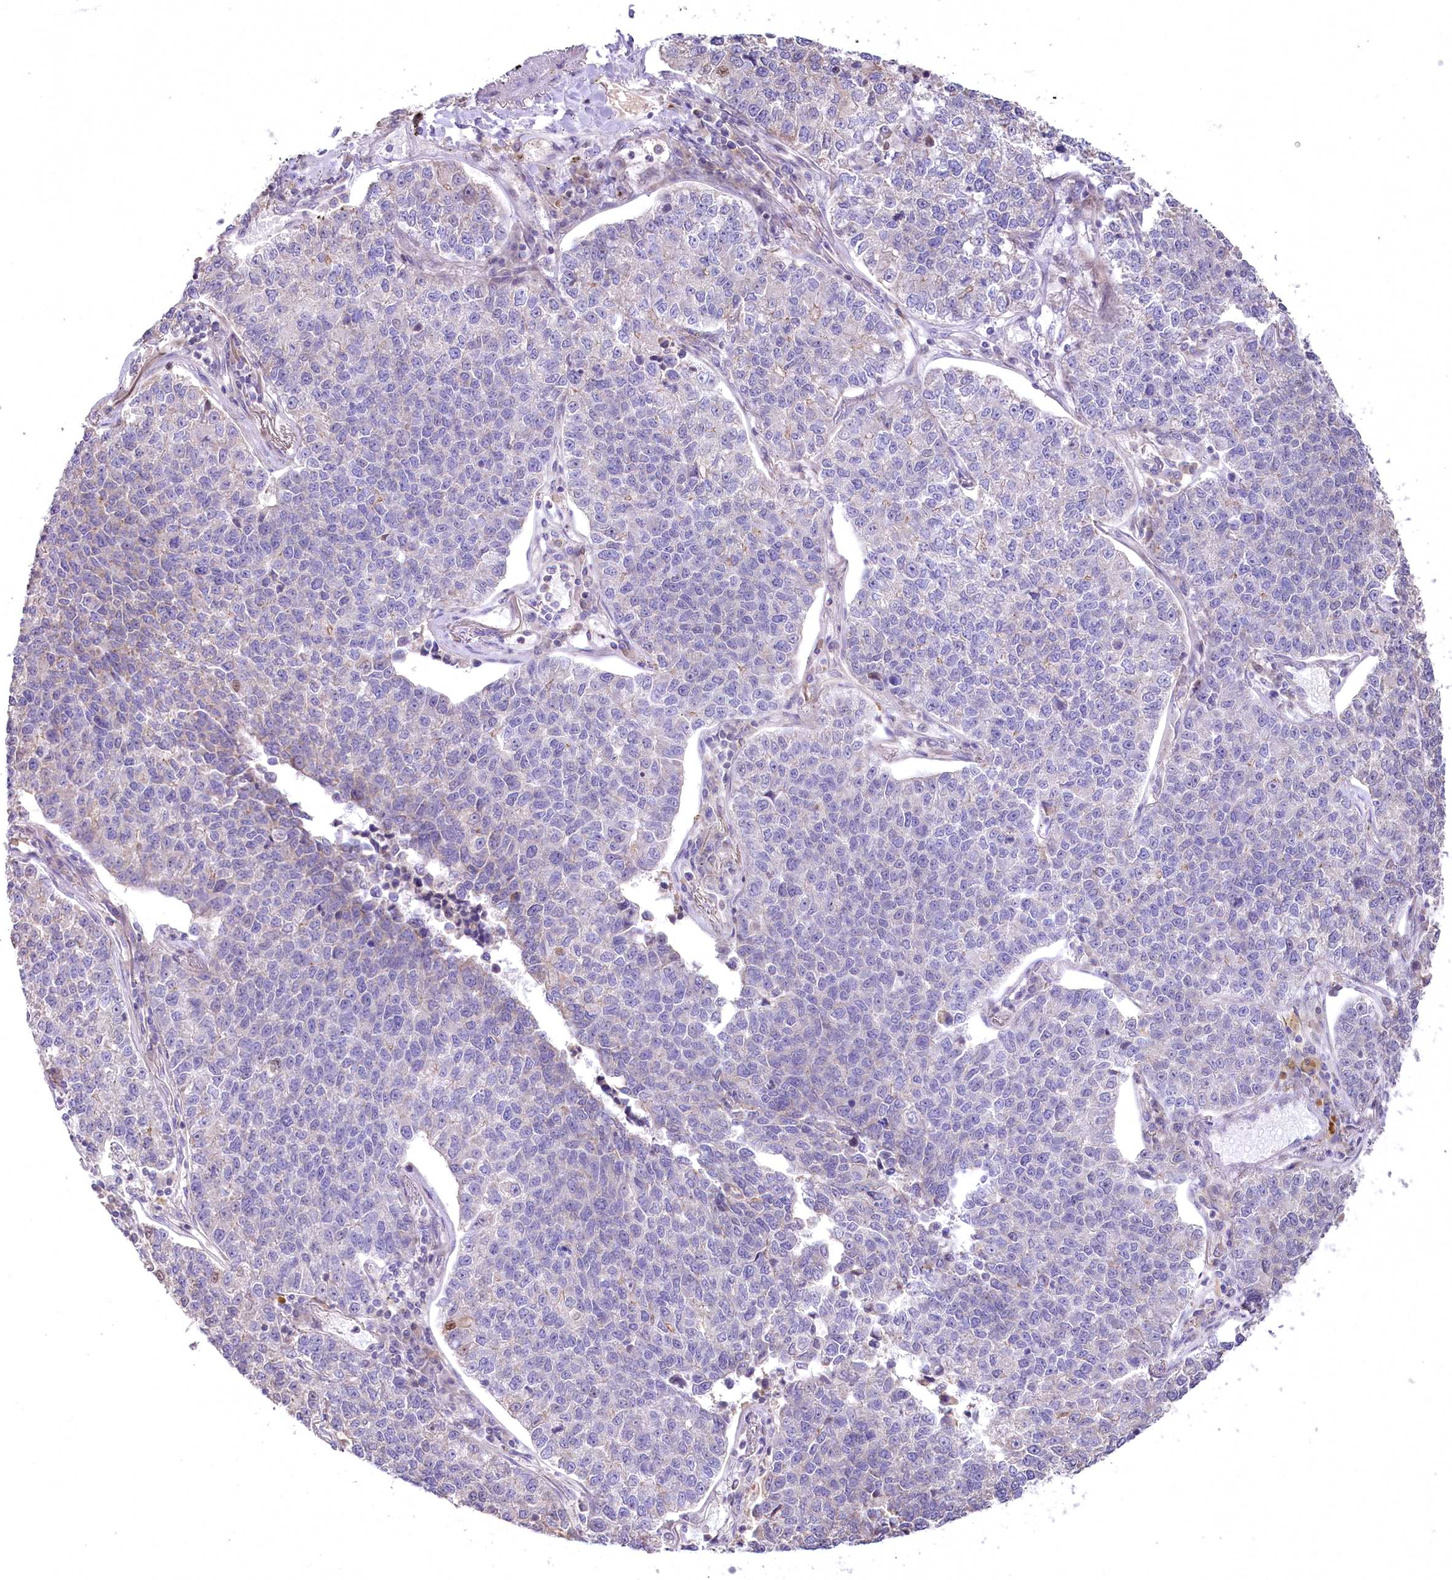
{"staining": {"intensity": "negative", "quantity": "none", "location": "none"}, "tissue": "lung cancer", "cell_type": "Tumor cells", "image_type": "cancer", "snomed": [{"axis": "morphology", "description": "Adenocarcinoma, NOS"}, {"axis": "topography", "description": "Lung"}], "caption": "Tumor cells are negative for brown protein staining in lung adenocarcinoma.", "gene": "SLC6A11", "patient": {"sex": "male", "age": 49}}